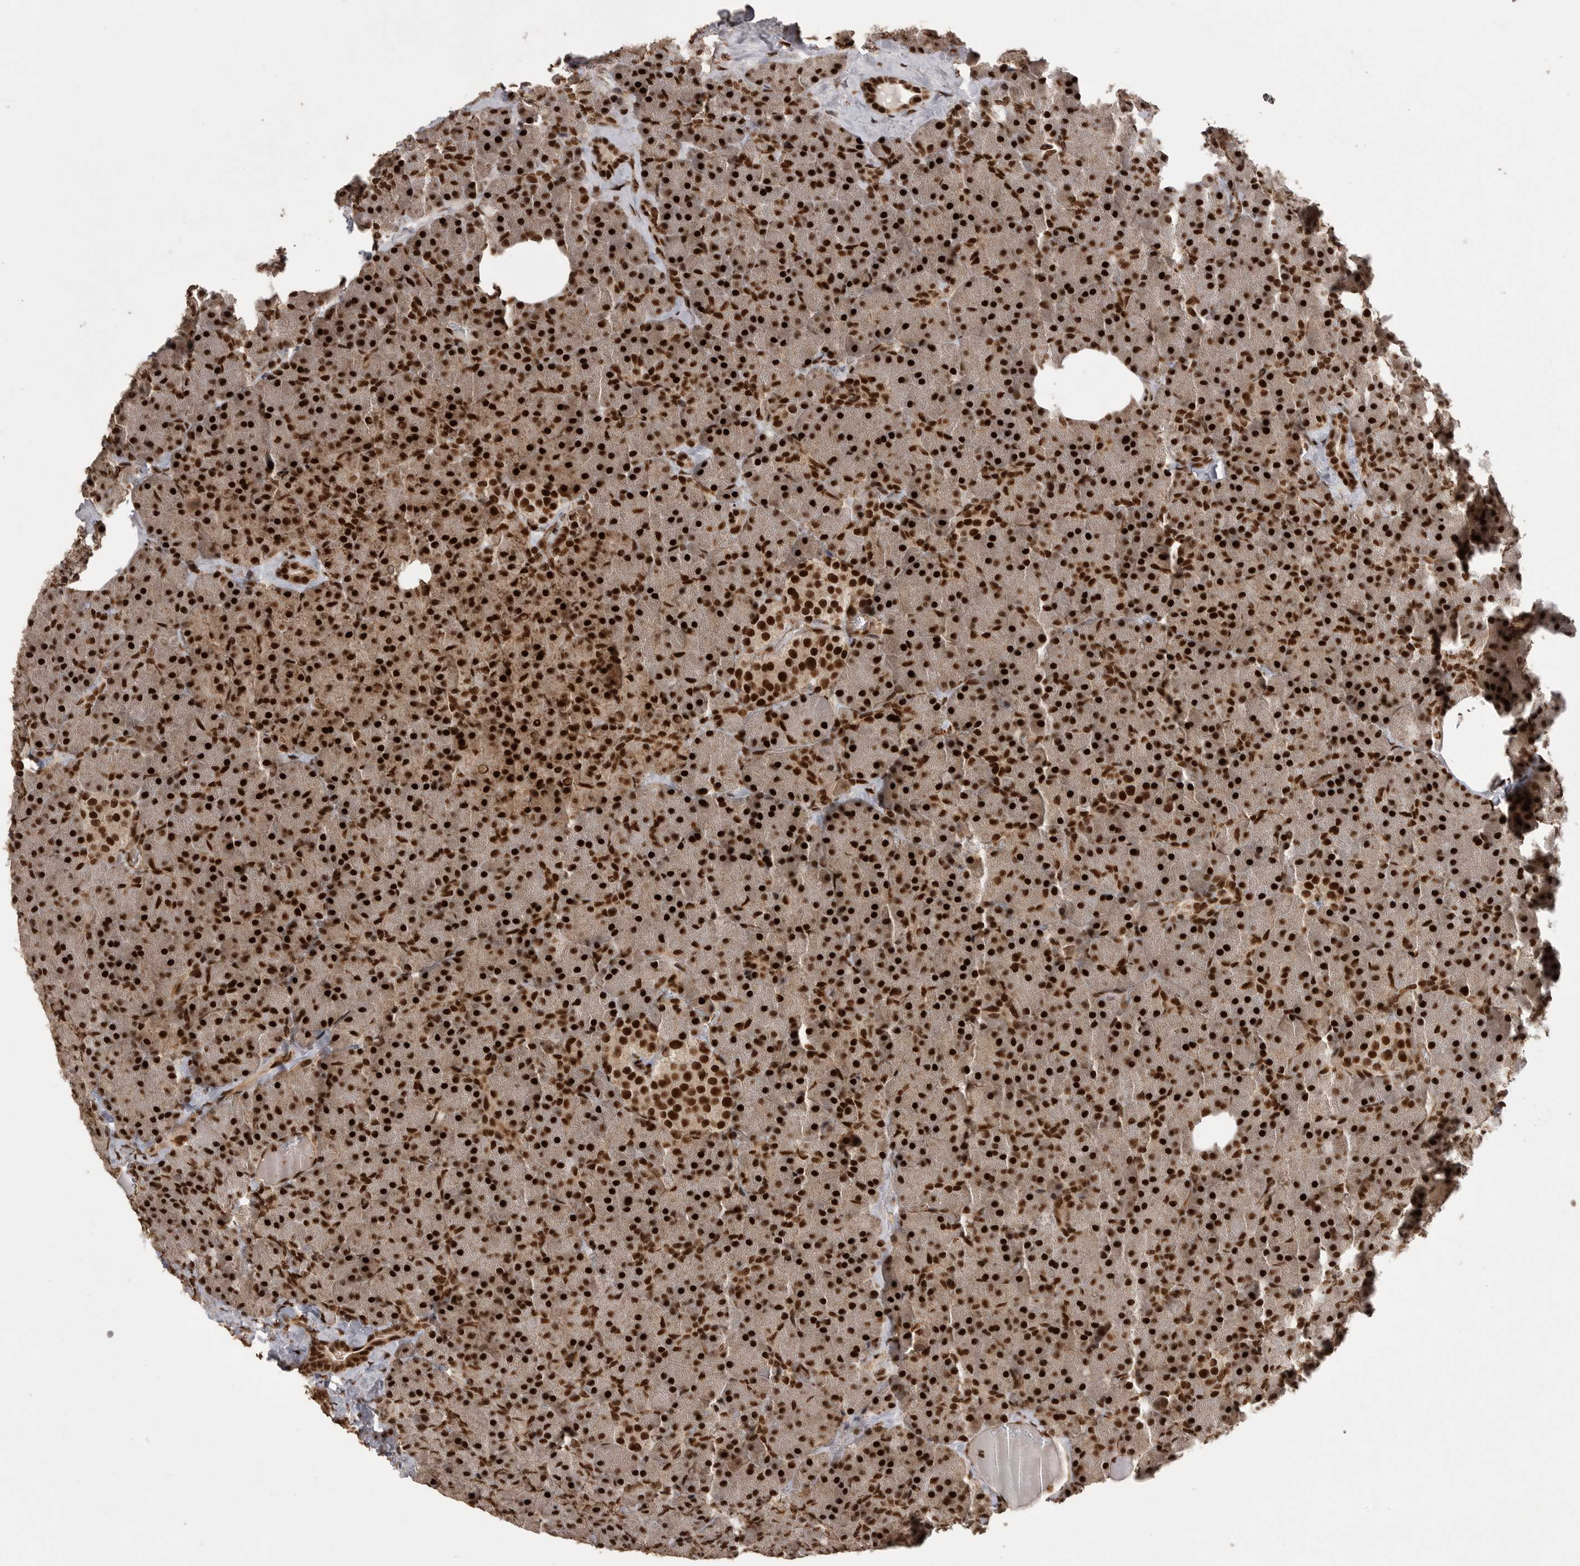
{"staining": {"intensity": "strong", "quantity": ">75%", "location": "nuclear"}, "tissue": "pancreas", "cell_type": "Exocrine glandular cells", "image_type": "normal", "snomed": [{"axis": "morphology", "description": "Normal tissue, NOS"}, {"axis": "morphology", "description": "Carcinoid, malignant, NOS"}, {"axis": "topography", "description": "Pancreas"}], "caption": "Protein analysis of benign pancreas exhibits strong nuclear positivity in approximately >75% of exocrine glandular cells. (DAB IHC with brightfield microscopy, high magnification).", "gene": "PPP1R8", "patient": {"sex": "female", "age": 35}}